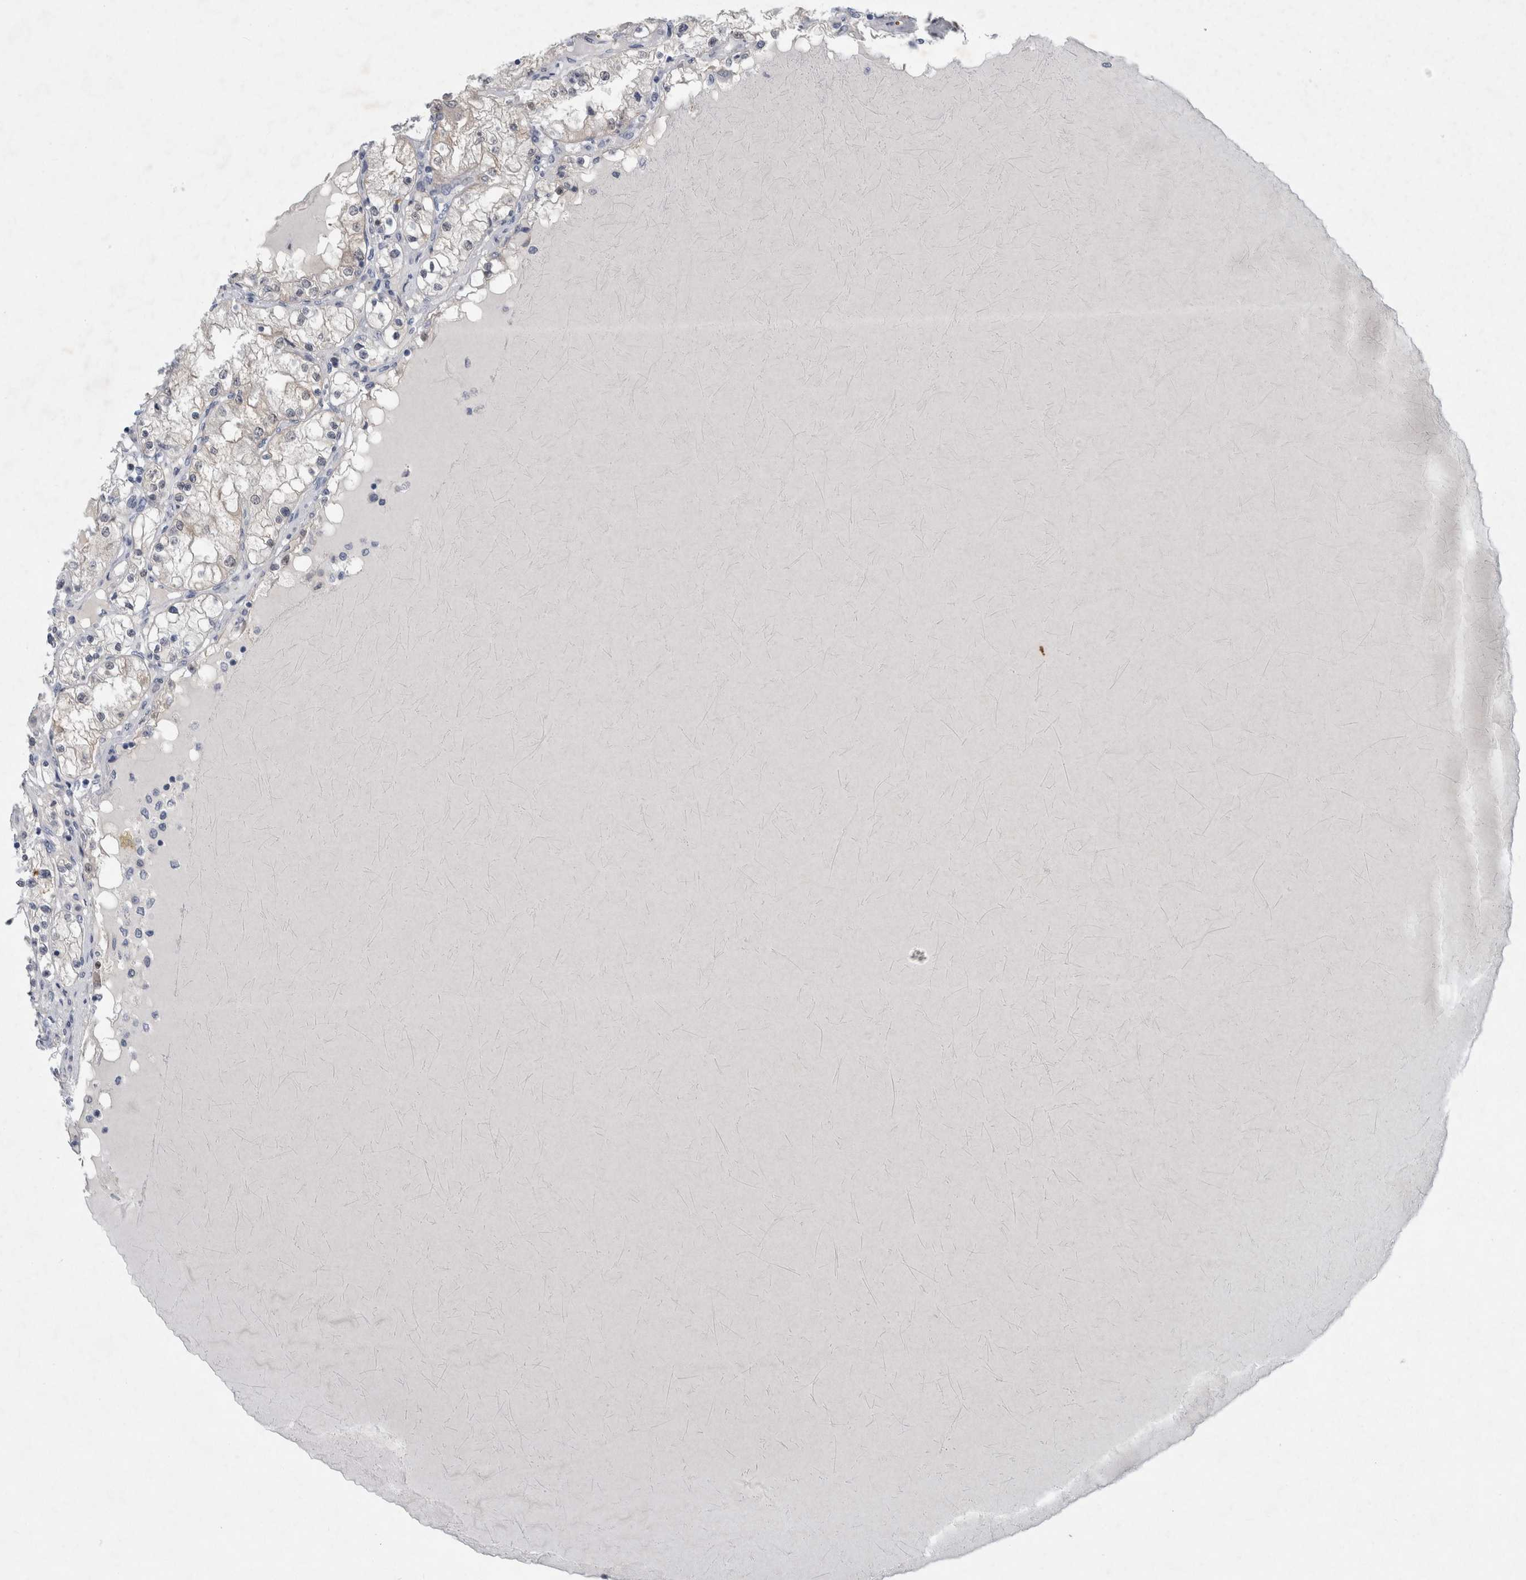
{"staining": {"intensity": "negative", "quantity": "none", "location": "none"}, "tissue": "renal cancer", "cell_type": "Tumor cells", "image_type": "cancer", "snomed": [{"axis": "morphology", "description": "Adenocarcinoma, NOS"}, {"axis": "topography", "description": "Kidney"}], "caption": "Immunohistochemistry (IHC) of renal cancer exhibits no expression in tumor cells.", "gene": "FAM83H", "patient": {"sex": "male", "age": 68}}